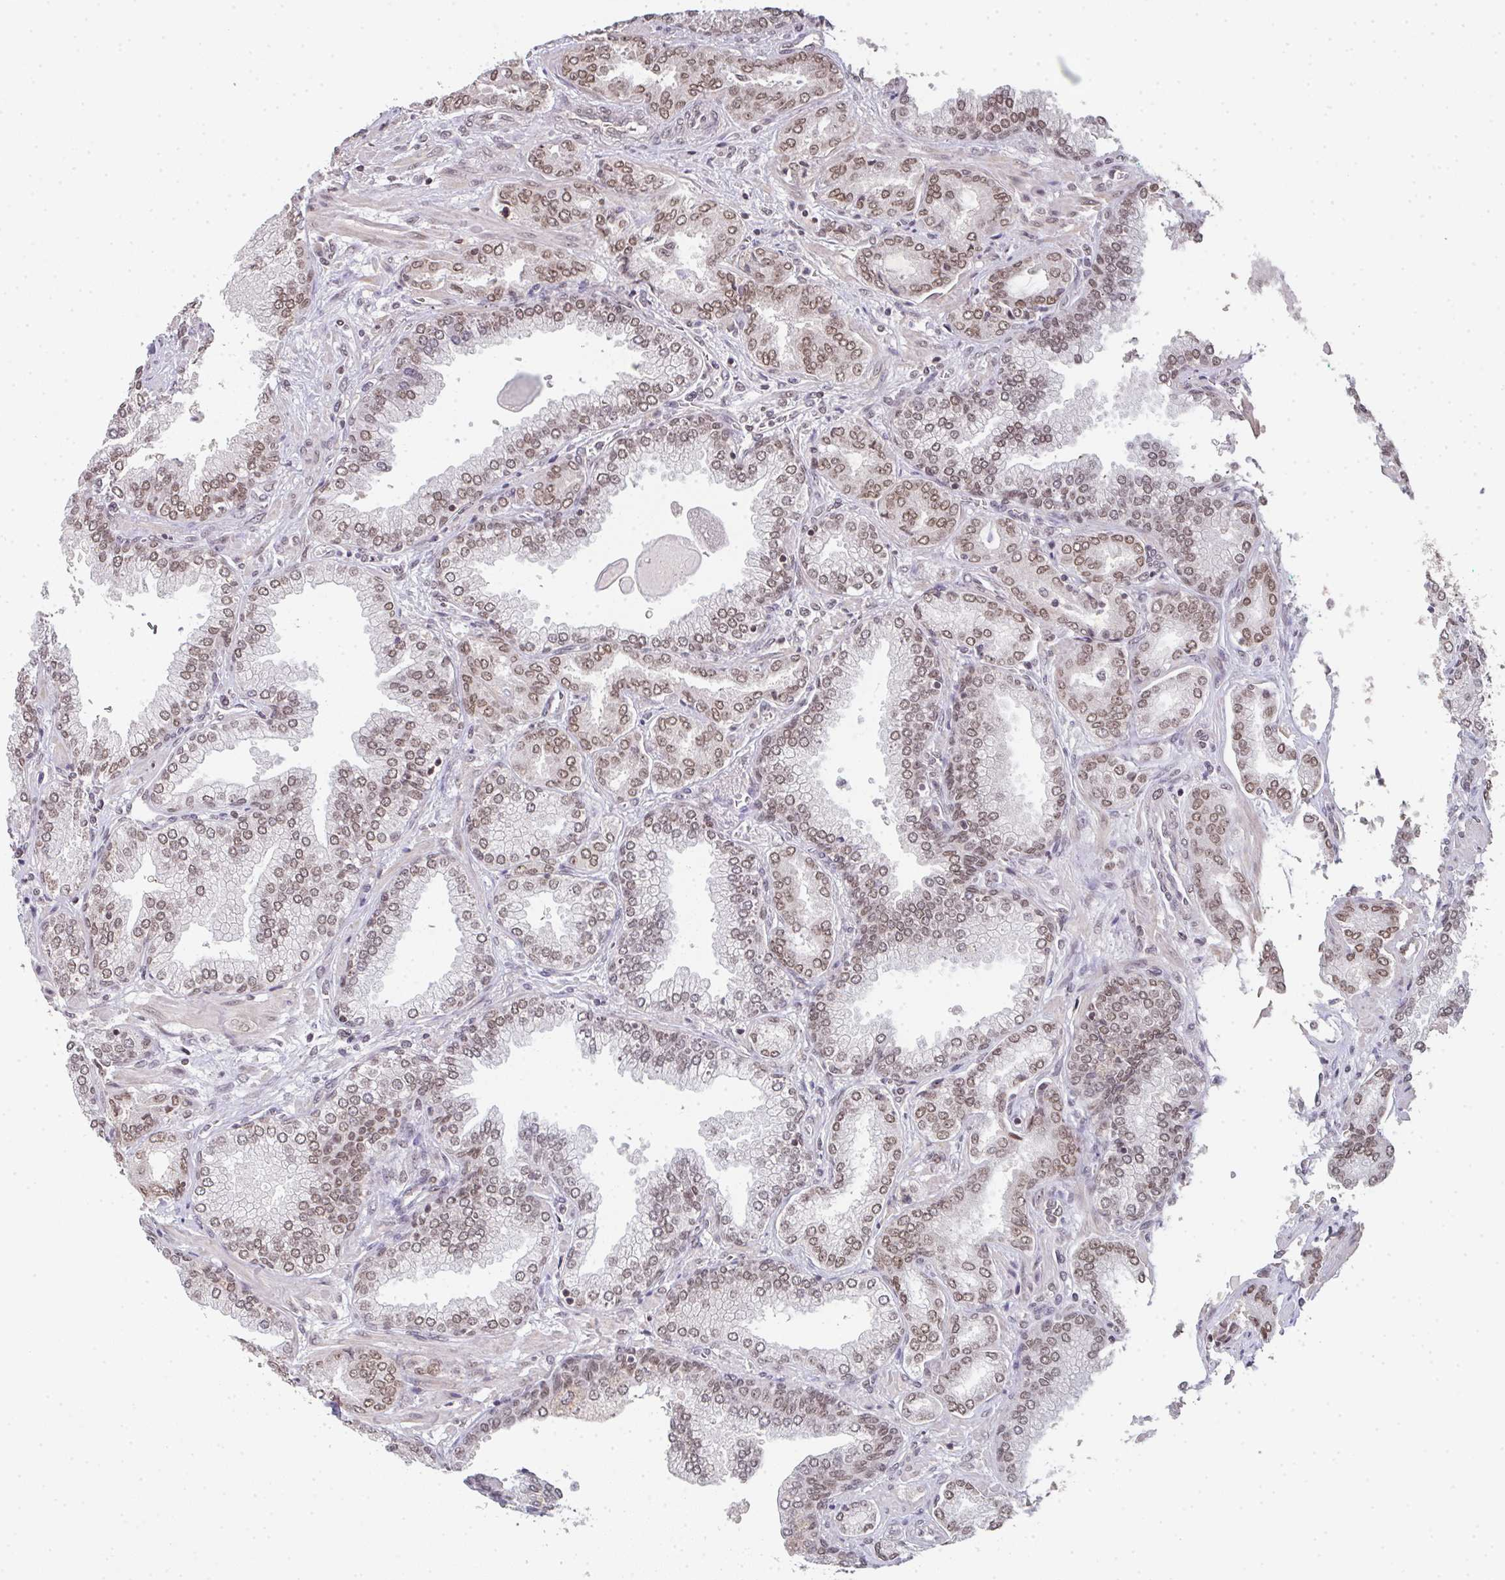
{"staining": {"intensity": "moderate", "quantity": ">75%", "location": "nuclear"}, "tissue": "prostate cancer", "cell_type": "Tumor cells", "image_type": "cancer", "snomed": [{"axis": "morphology", "description": "Adenocarcinoma, High grade"}, {"axis": "topography", "description": "Prostate"}], "caption": "Protein expression analysis of human prostate cancer (high-grade adenocarcinoma) reveals moderate nuclear expression in approximately >75% of tumor cells.", "gene": "DKC1", "patient": {"sex": "male", "age": 72}}